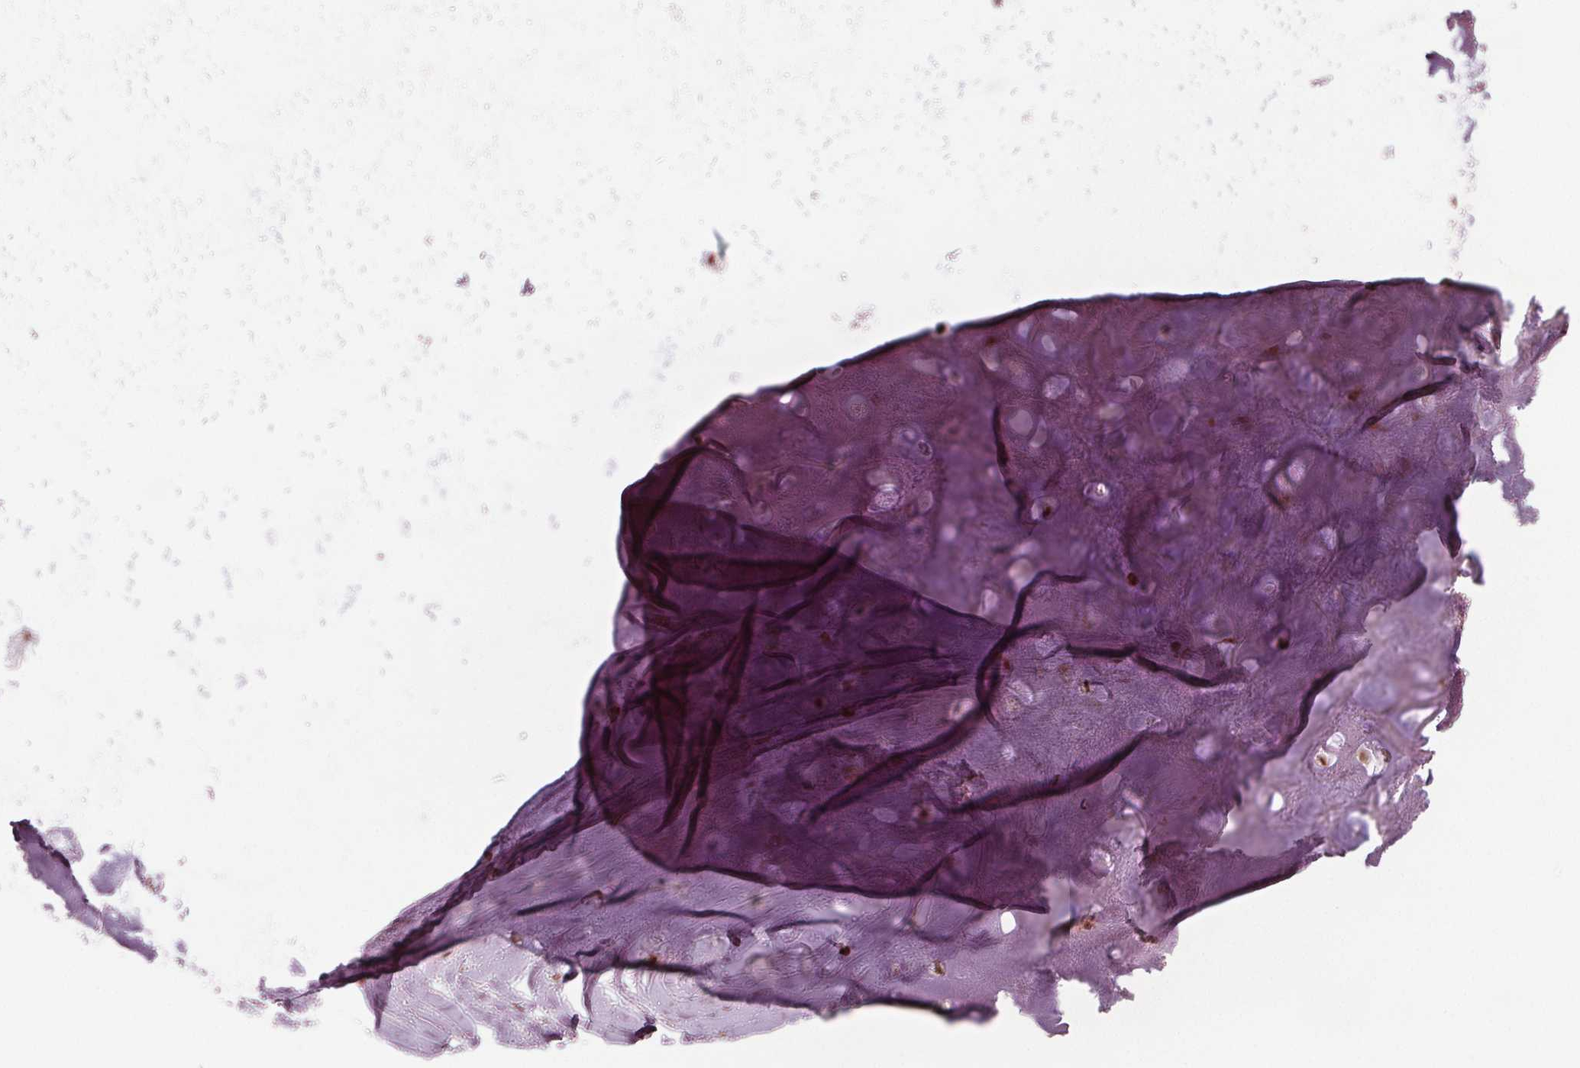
{"staining": {"intensity": "moderate", "quantity": "<25%", "location": "nuclear"}, "tissue": "adipose tissue", "cell_type": "Adipocytes", "image_type": "normal", "snomed": [{"axis": "morphology", "description": "Normal tissue, NOS"}, {"axis": "topography", "description": "Cartilage tissue"}], "caption": "Protein expression analysis of benign human adipose tissue reveals moderate nuclear staining in about <25% of adipocytes.", "gene": "SNRNP35", "patient": {"sex": "male", "age": 57}}